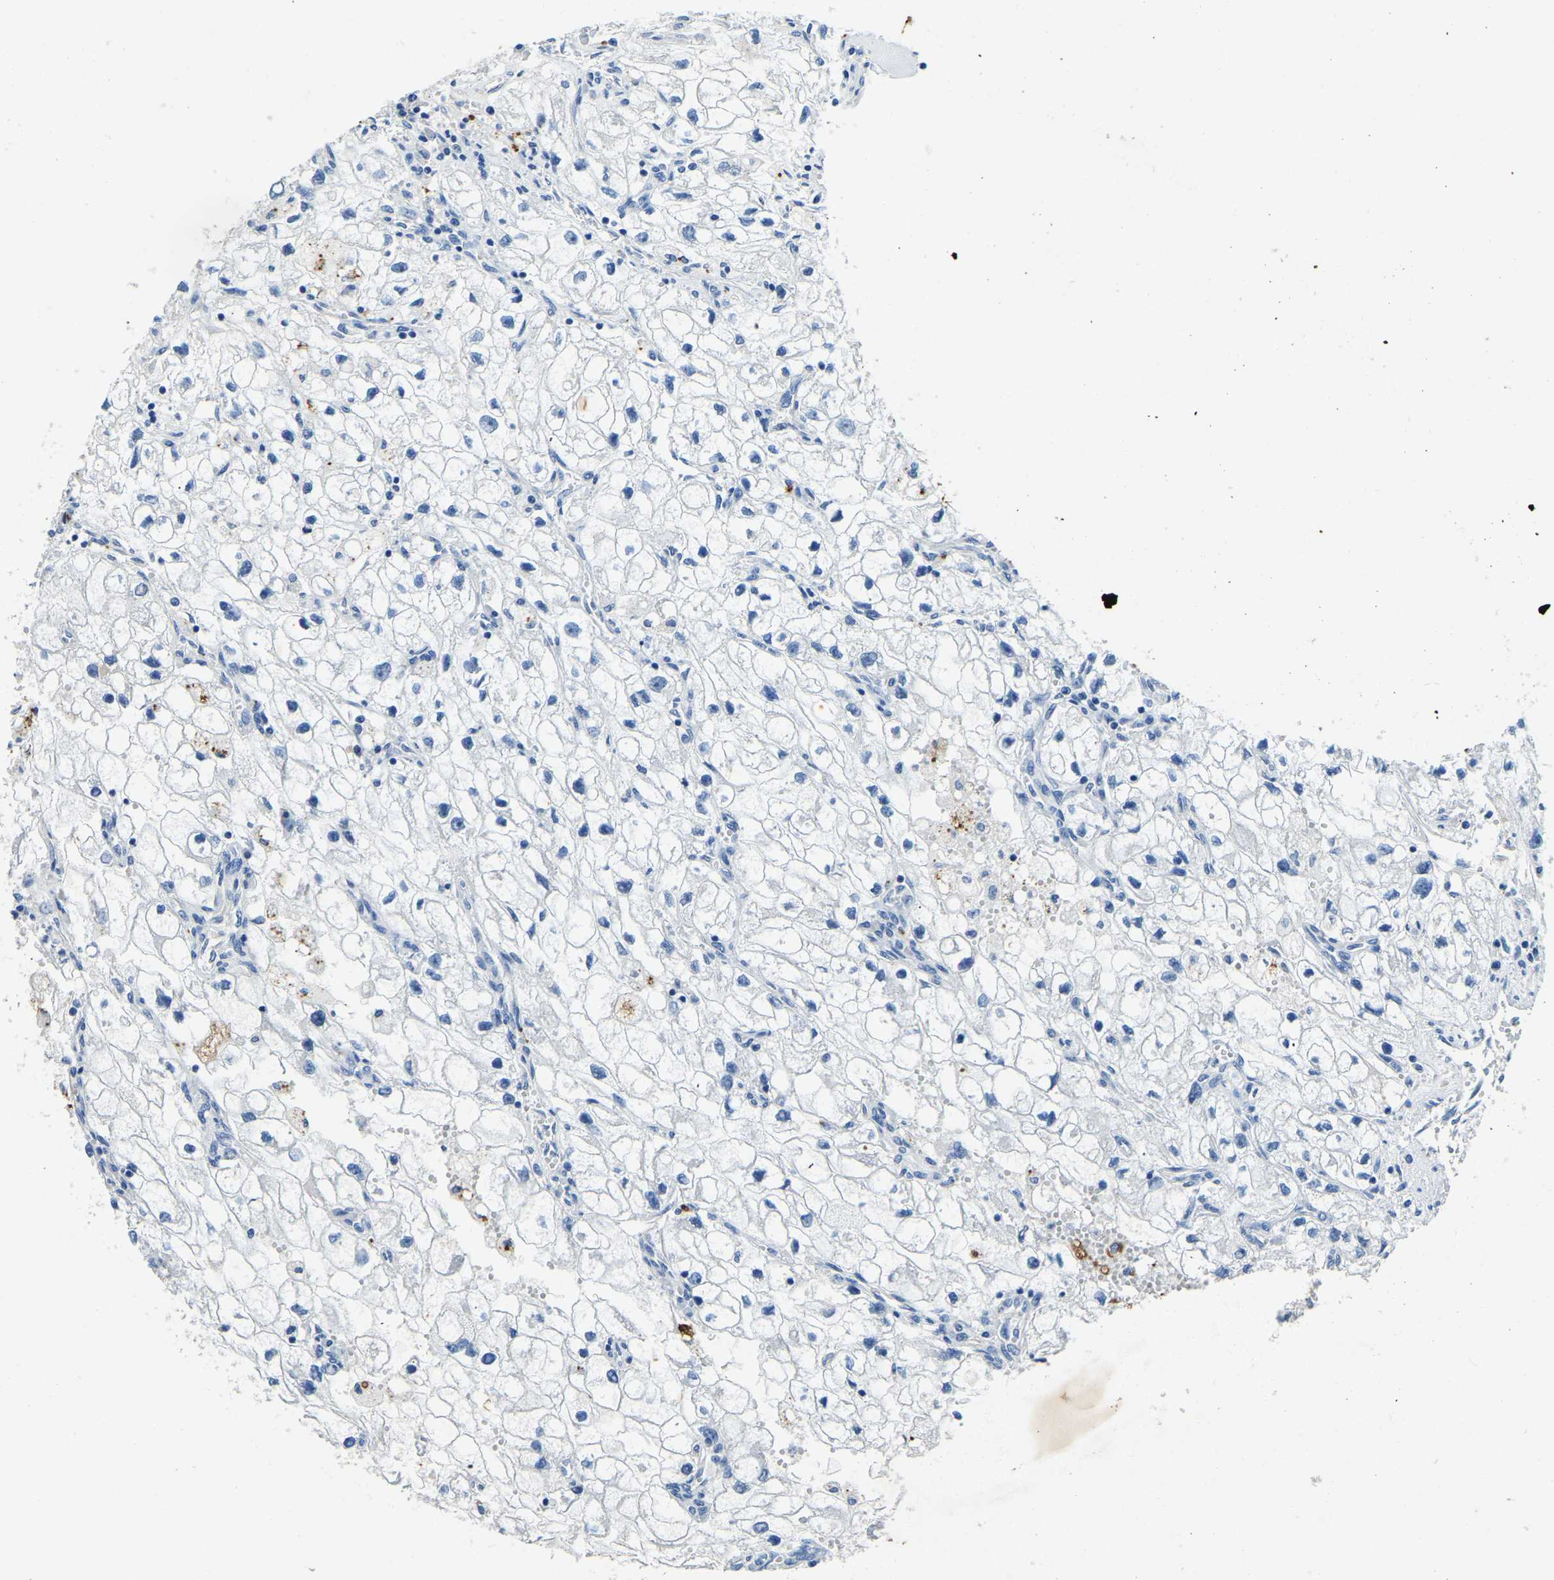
{"staining": {"intensity": "negative", "quantity": "none", "location": "none"}, "tissue": "renal cancer", "cell_type": "Tumor cells", "image_type": "cancer", "snomed": [{"axis": "morphology", "description": "Adenocarcinoma, NOS"}, {"axis": "topography", "description": "Kidney"}], "caption": "Renal adenocarcinoma stained for a protein using IHC displays no staining tumor cells.", "gene": "UBN2", "patient": {"sex": "female", "age": 70}}